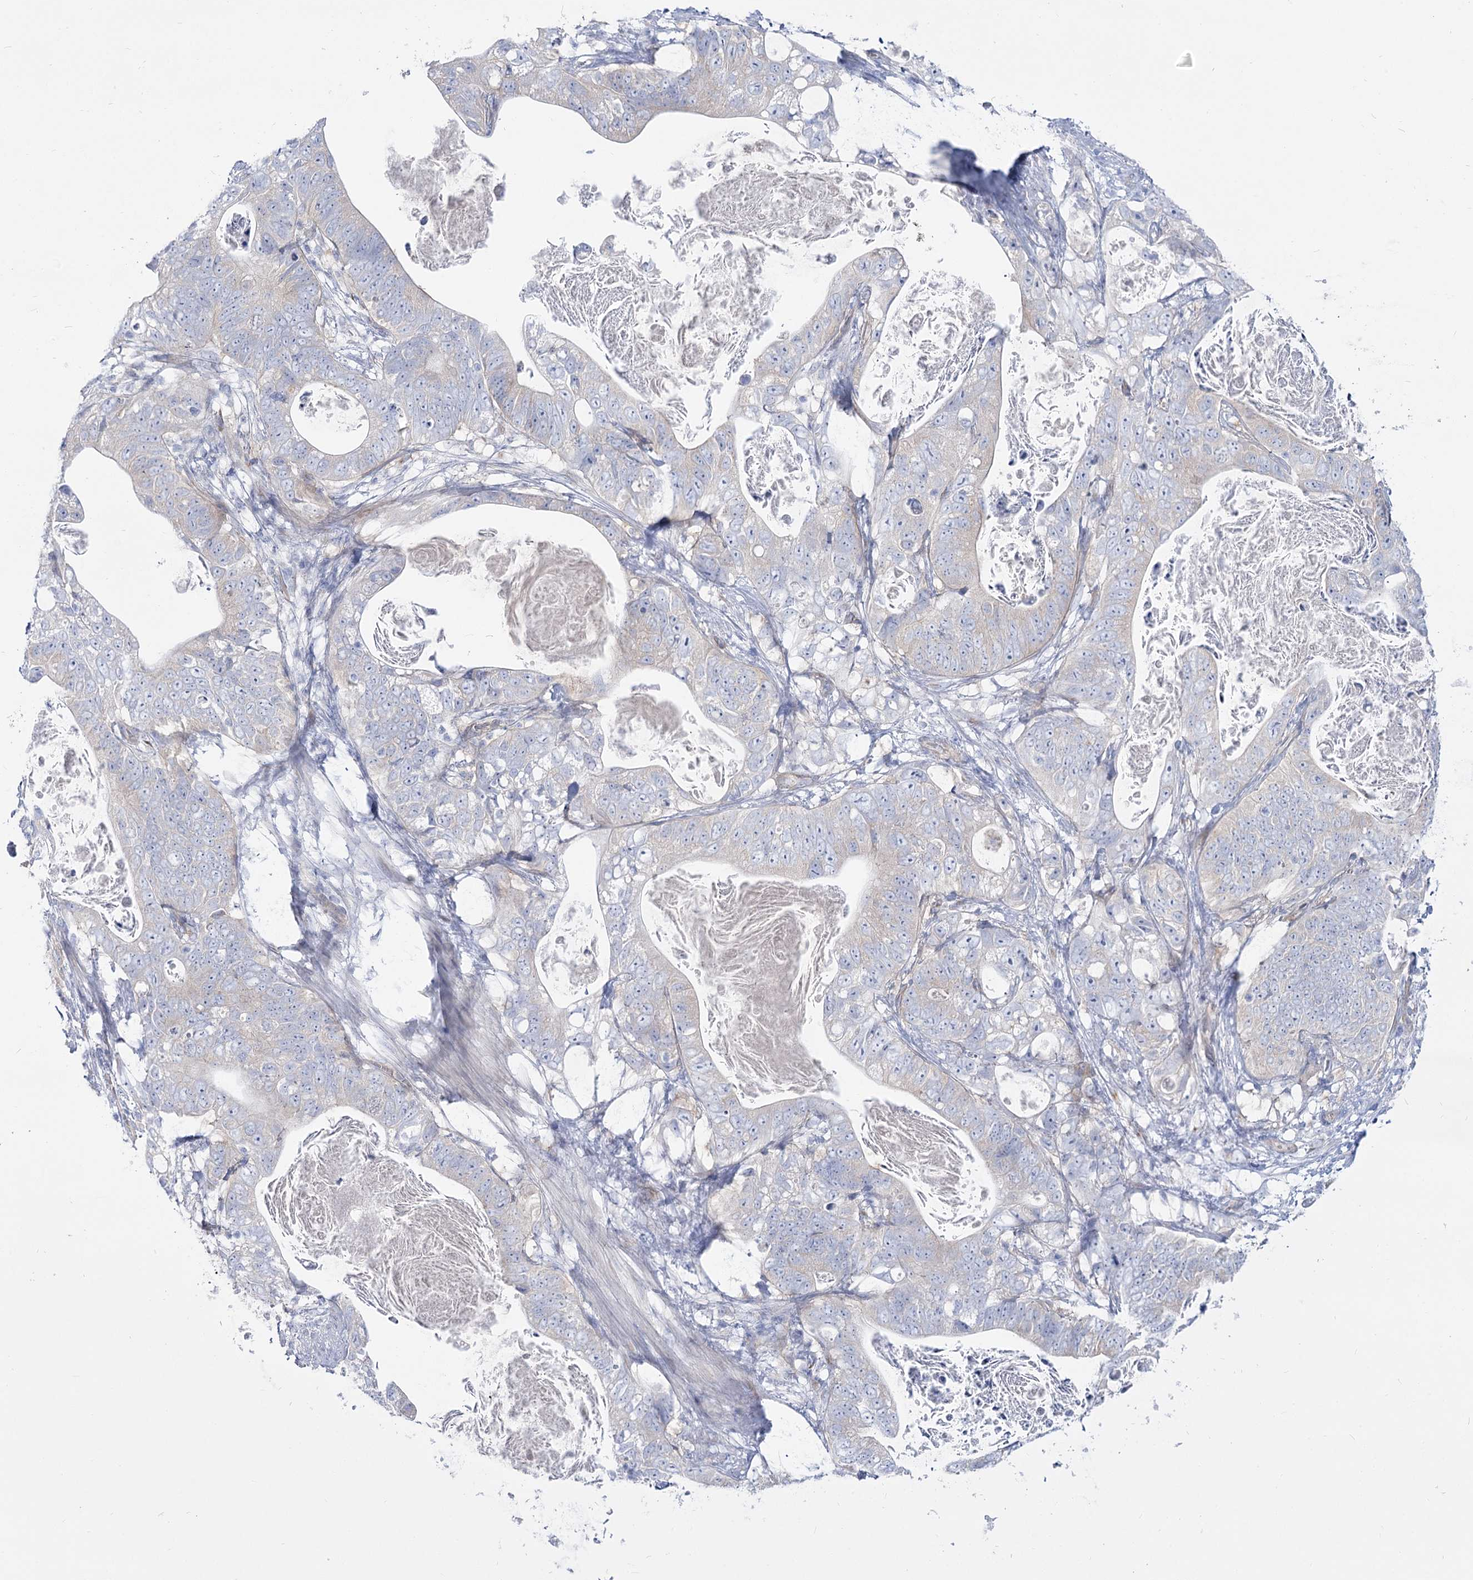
{"staining": {"intensity": "negative", "quantity": "none", "location": "none"}, "tissue": "stomach cancer", "cell_type": "Tumor cells", "image_type": "cancer", "snomed": [{"axis": "morphology", "description": "Normal tissue, NOS"}, {"axis": "morphology", "description": "Adenocarcinoma, NOS"}, {"axis": "topography", "description": "Stomach"}], "caption": "Tumor cells show no significant staining in adenocarcinoma (stomach).", "gene": "SUOX", "patient": {"sex": "female", "age": 89}}